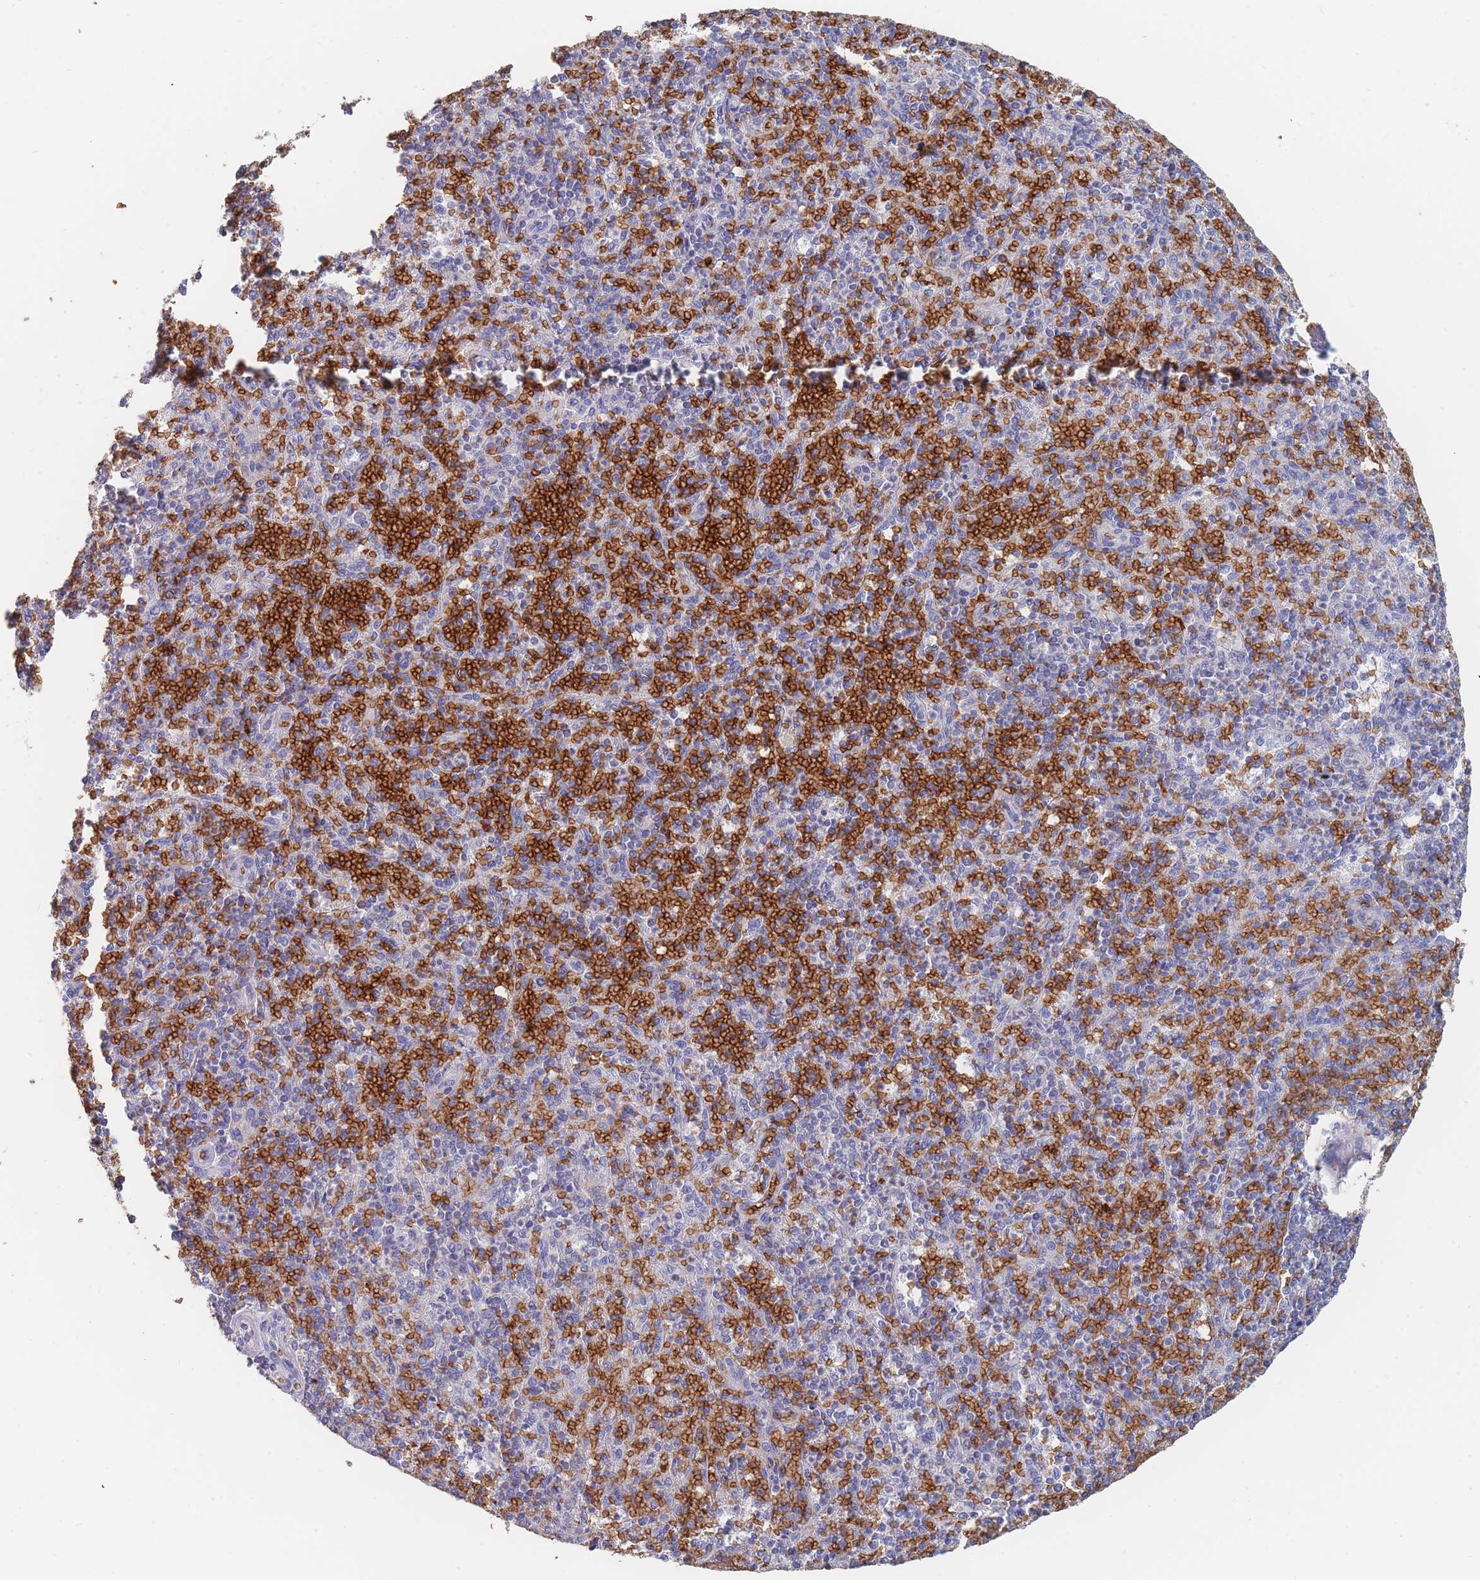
{"staining": {"intensity": "negative", "quantity": "none", "location": "none"}, "tissue": "spleen", "cell_type": "Cells in red pulp", "image_type": "normal", "snomed": [{"axis": "morphology", "description": "Normal tissue, NOS"}, {"axis": "topography", "description": "Spleen"}], "caption": "This histopathology image is of unremarkable spleen stained with immunohistochemistry to label a protein in brown with the nuclei are counter-stained blue. There is no positivity in cells in red pulp.", "gene": "SLC2A1", "patient": {"sex": "male", "age": 82}}